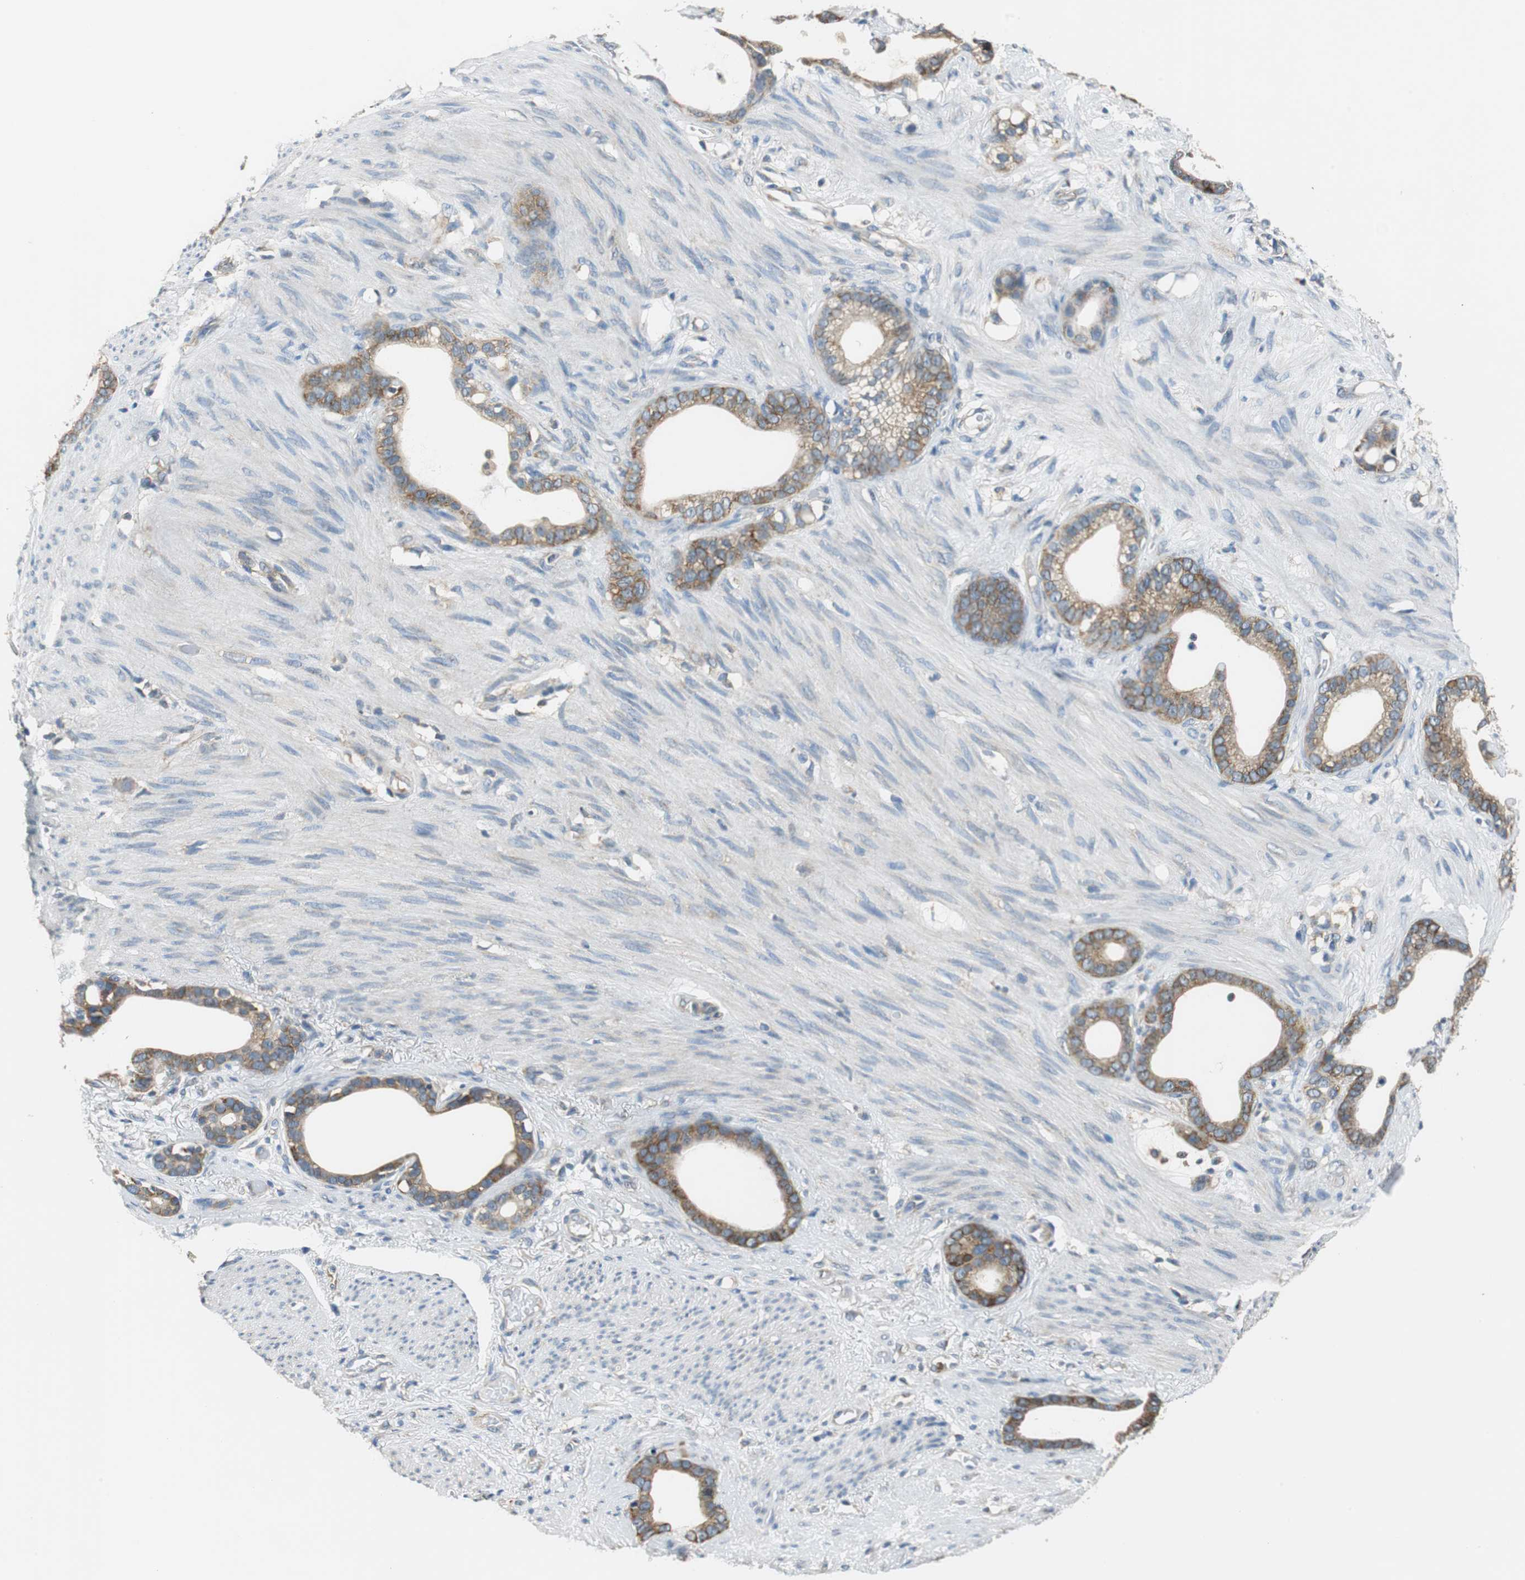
{"staining": {"intensity": "moderate", "quantity": ">75%", "location": "cytoplasmic/membranous"}, "tissue": "stomach cancer", "cell_type": "Tumor cells", "image_type": "cancer", "snomed": [{"axis": "morphology", "description": "Adenocarcinoma, NOS"}, {"axis": "topography", "description": "Stomach"}], "caption": "The immunohistochemical stain labels moderate cytoplasmic/membranous expression in tumor cells of stomach cancer (adenocarcinoma) tissue. Immunohistochemistry stains the protein in brown and the nuclei are stained blue.", "gene": "CNOT3", "patient": {"sex": "female", "age": 75}}